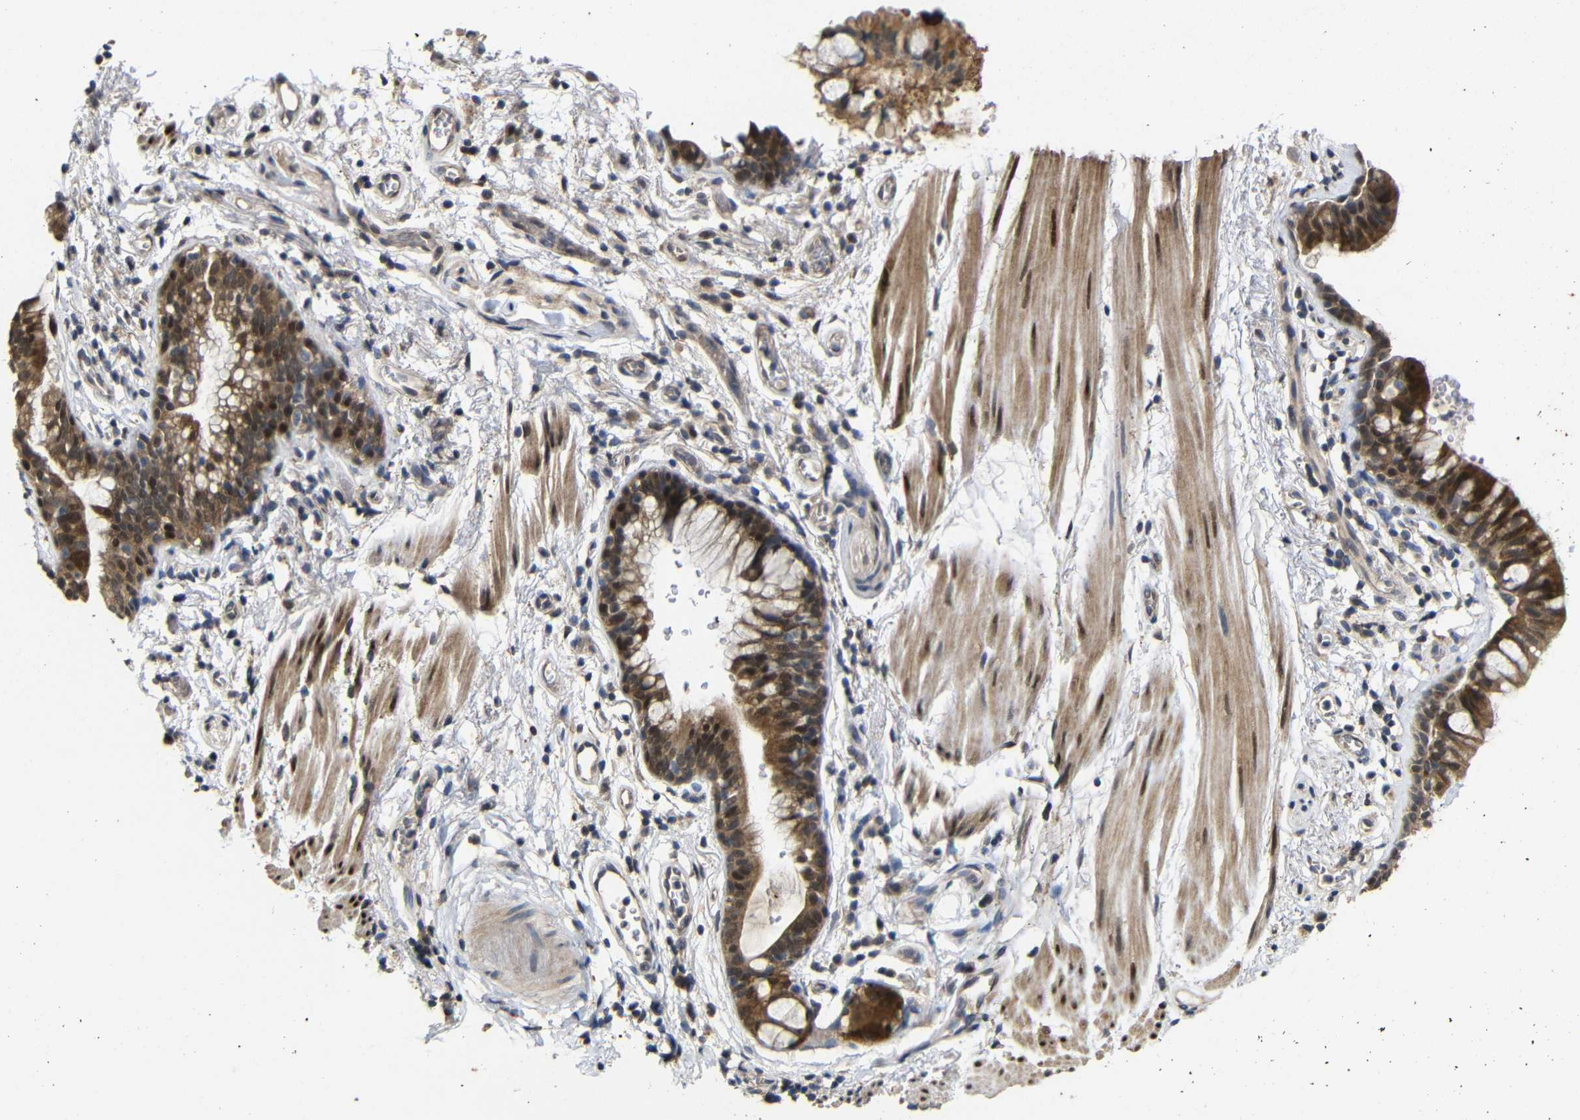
{"staining": {"intensity": "moderate", "quantity": ">75%", "location": "cytoplasmic/membranous"}, "tissue": "bronchus", "cell_type": "Respiratory epithelial cells", "image_type": "normal", "snomed": [{"axis": "morphology", "description": "Normal tissue, NOS"}, {"axis": "topography", "description": "Cartilage tissue"}, {"axis": "topography", "description": "Bronchus"}], "caption": "Protein expression analysis of unremarkable human bronchus reveals moderate cytoplasmic/membranous staining in approximately >75% of respiratory epithelial cells.", "gene": "ATG12", "patient": {"sex": "female", "age": 53}}